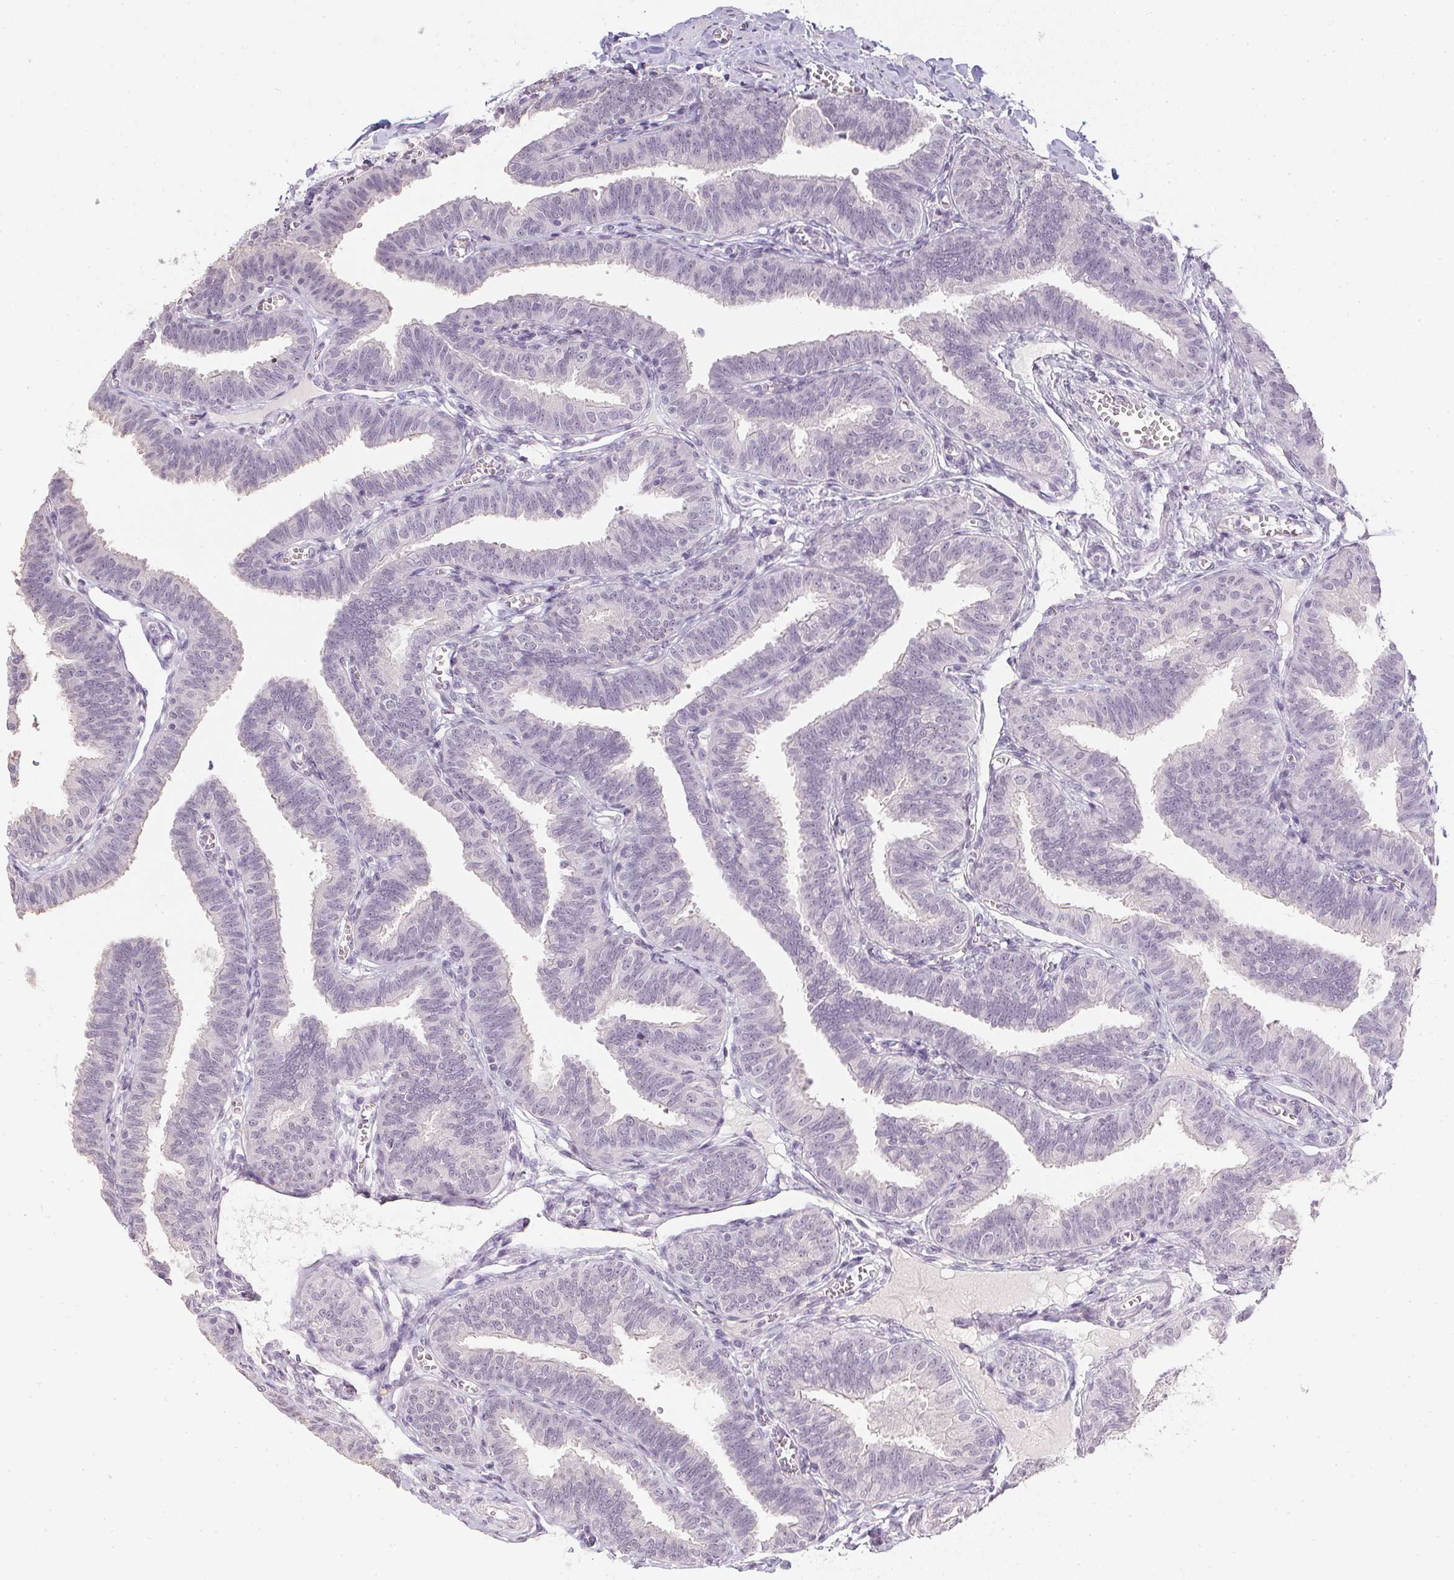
{"staining": {"intensity": "negative", "quantity": "none", "location": "none"}, "tissue": "fallopian tube", "cell_type": "Glandular cells", "image_type": "normal", "snomed": [{"axis": "morphology", "description": "Normal tissue, NOS"}, {"axis": "topography", "description": "Fallopian tube"}], "caption": "High power microscopy histopathology image of an immunohistochemistry (IHC) photomicrograph of normal fallopian tube, revealing no significant positivity in glandular cells. (Stains: DAB IHC with hematoxylin counter stain, Microscopy: brightfield microscopy at high magnification).", "gene": "PPY", "patient": {"sex": "female", "age": 25}}